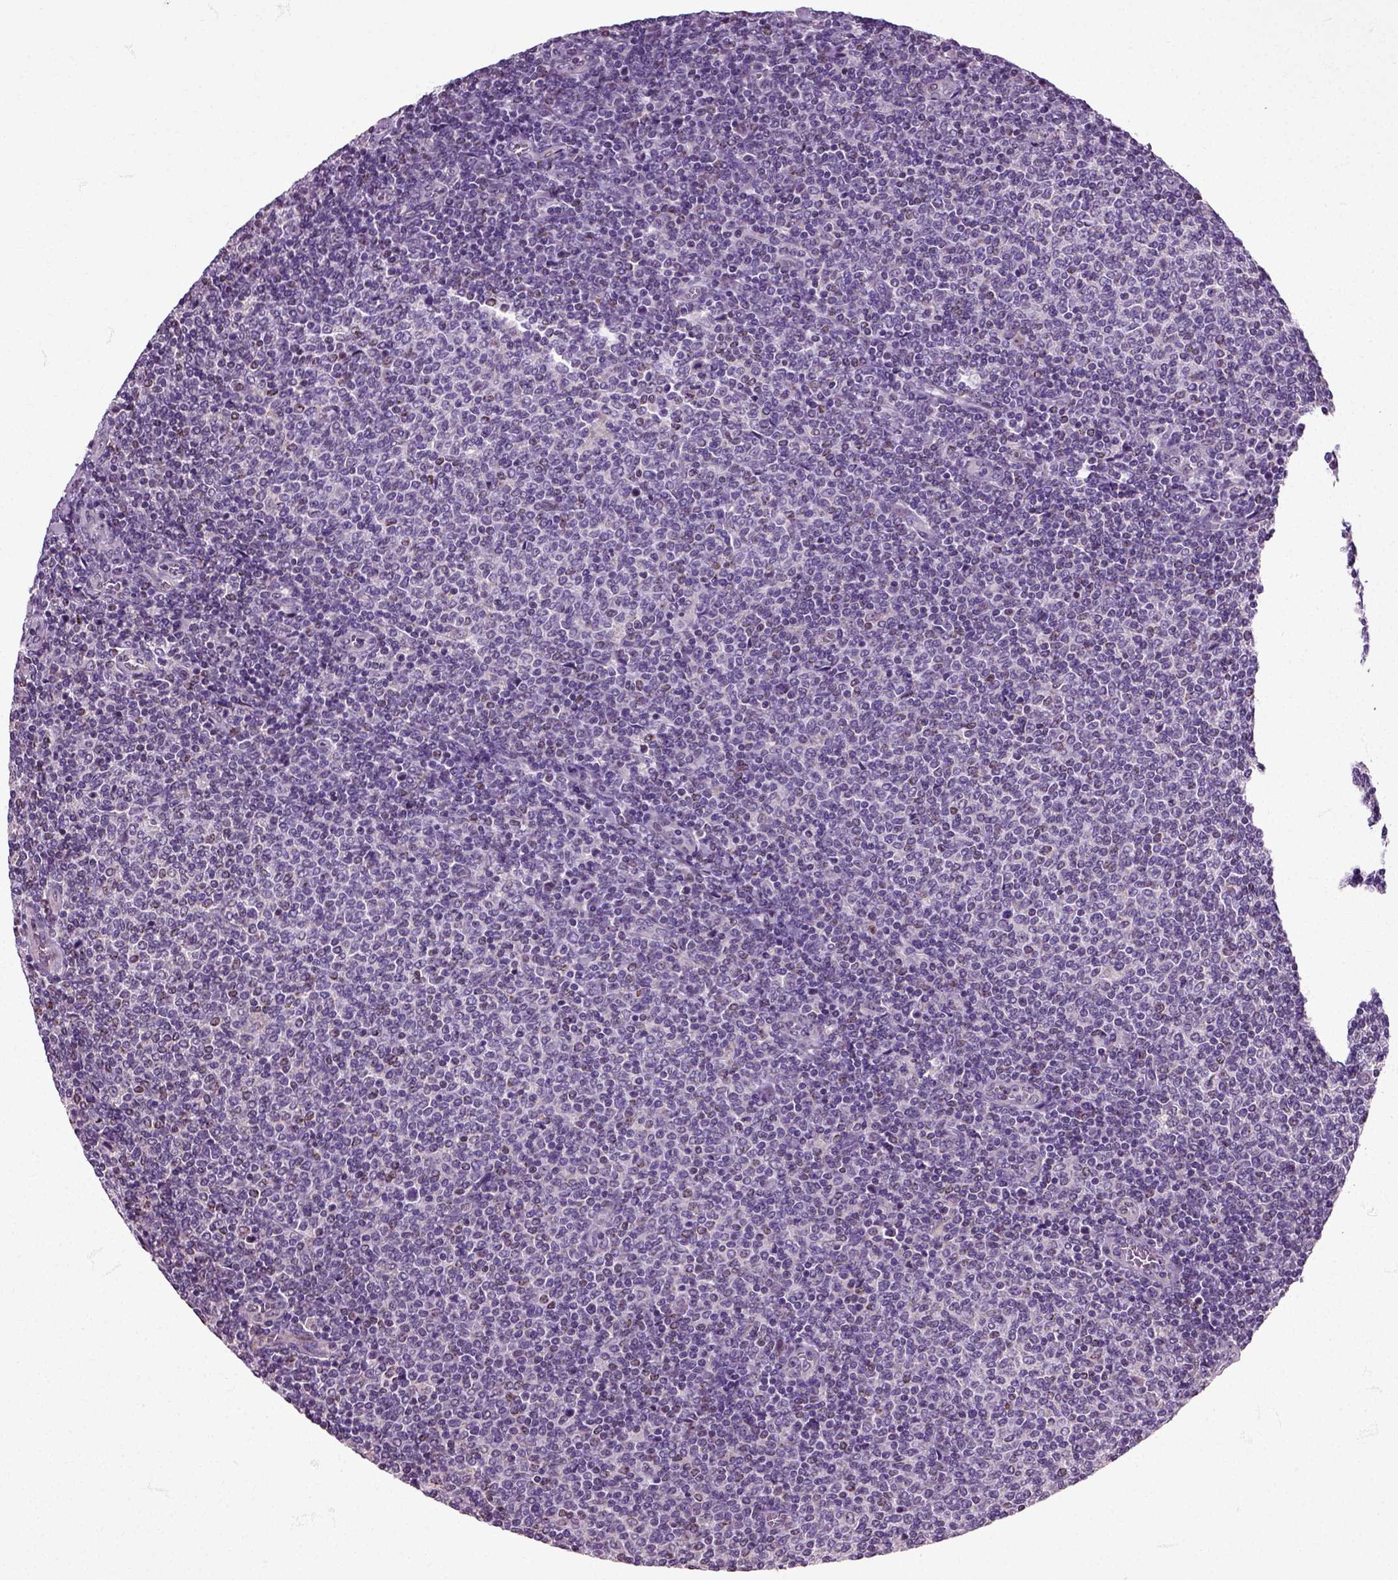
{"staining": {"intensity": "negative", "quantity": "none", "location": "none"}, "tissue": "lymphoma", "cell_type": "Tumor cells", "image_type": "cancer", "snomed": [{"axis": "morphology", "description": "Malignant lymphoma, non-Hodgkin's type, Low grade"}, {"axis": "topography", "description": "Lymph node"}], "caption": "Malignant lymphoma, non-Hodgkin's type (low-grade) stained for a protein using immunohistochemistry (IHC) exhibits no positivity tumor cells.", "gene": "HSPA2", "patient": {"sex": "male", "age": 52}}